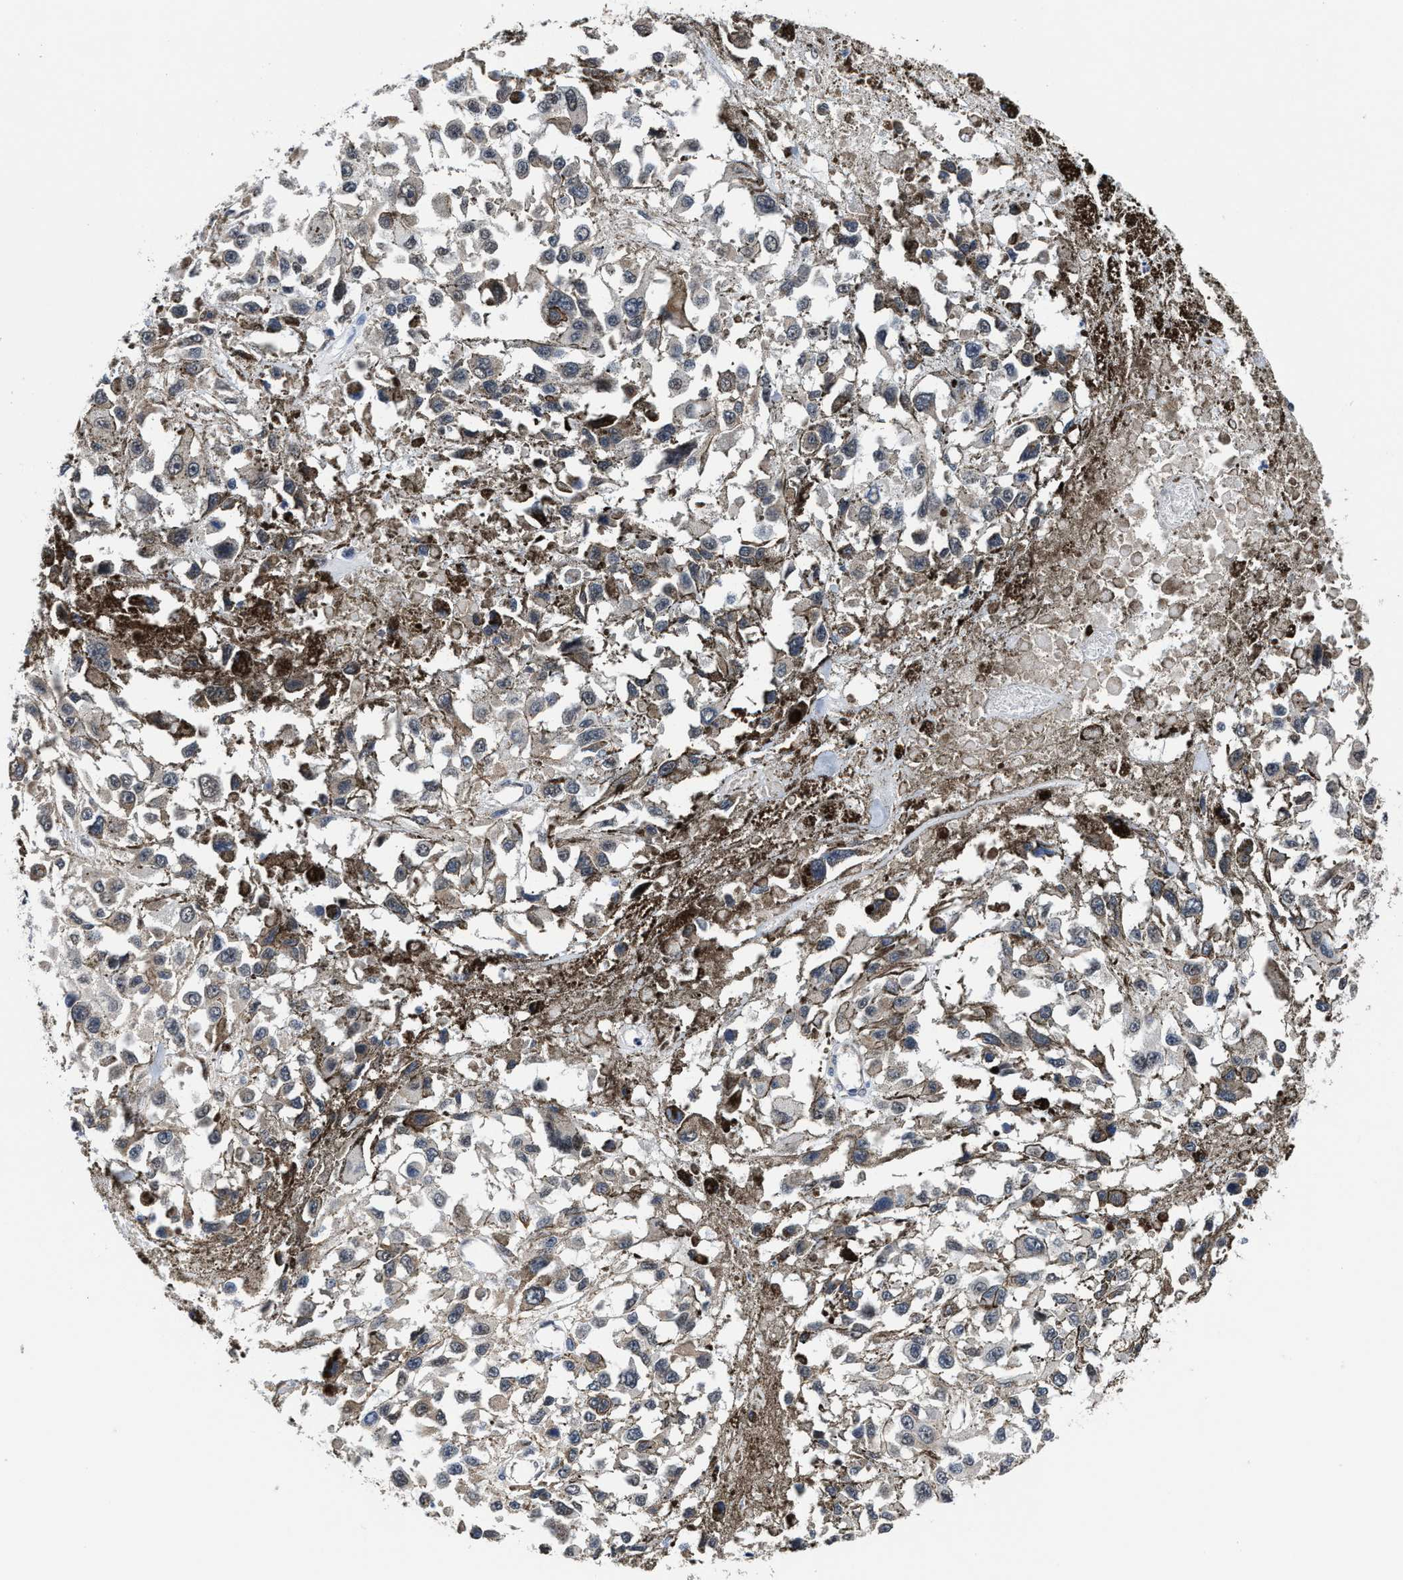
{"staining": {"intensity": "weak", "quantity": "<25%", "location": "cytoplasmic/membranous"}, "tissue": "melanoma", "cell_type": "Tumor cells", "image_type": "cancer", "snomed": [{"axis": "morphology", "description": "Malignant melanoma, Metastatic site"}, {"axis": "topography", "description": "Lymph node"}], "caption": "A histopathology image of malignant melanoma (metastatic site) stained for a protein exhibits no brown staining in tumor cells.", "gene": "MARCKSL1", "patient": {"sex": "male", "age": 59}}